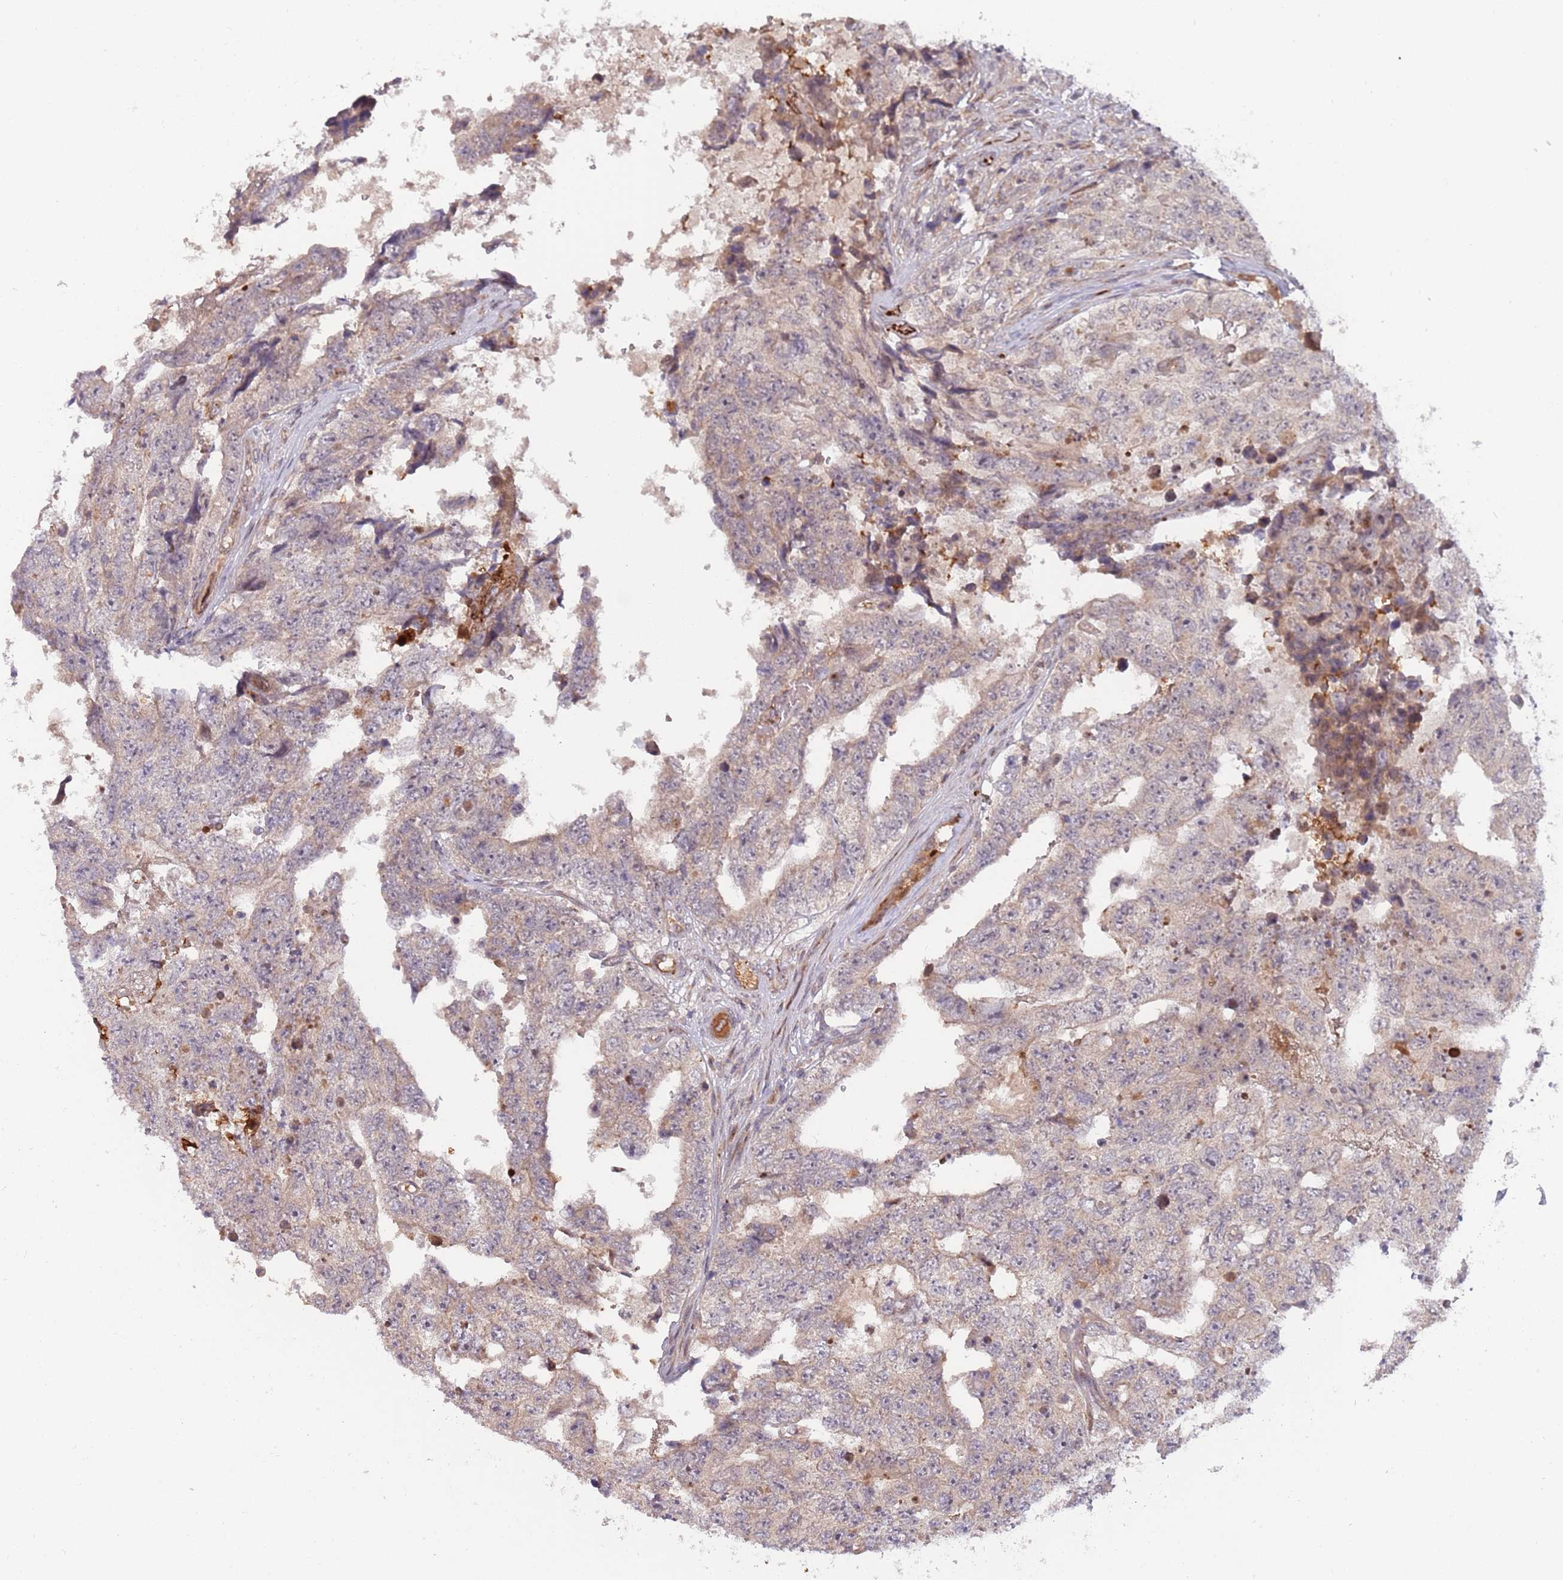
{"staining": {"intensity": "weak", "quantity": "<25%", "location": "cytoplasmic/membranous"}, "tissue": "testis cancer", "cell_type": "Tumor cells", "image_type": "cancer", "snomed": [{"axis": "morphology", "description": "Carcinoma, Embryonal, NOS"}, {"axis": "topography", "description": "Testis"}], "caption": "Tumor cells are negative for protein expression in human embryonal carcinoma (testis). (Brightfield microscopy of DAB immunohistochemistry at high magnification).", "gene": "NT5DC4", "patient": {"sex": "male", "age": 25}}